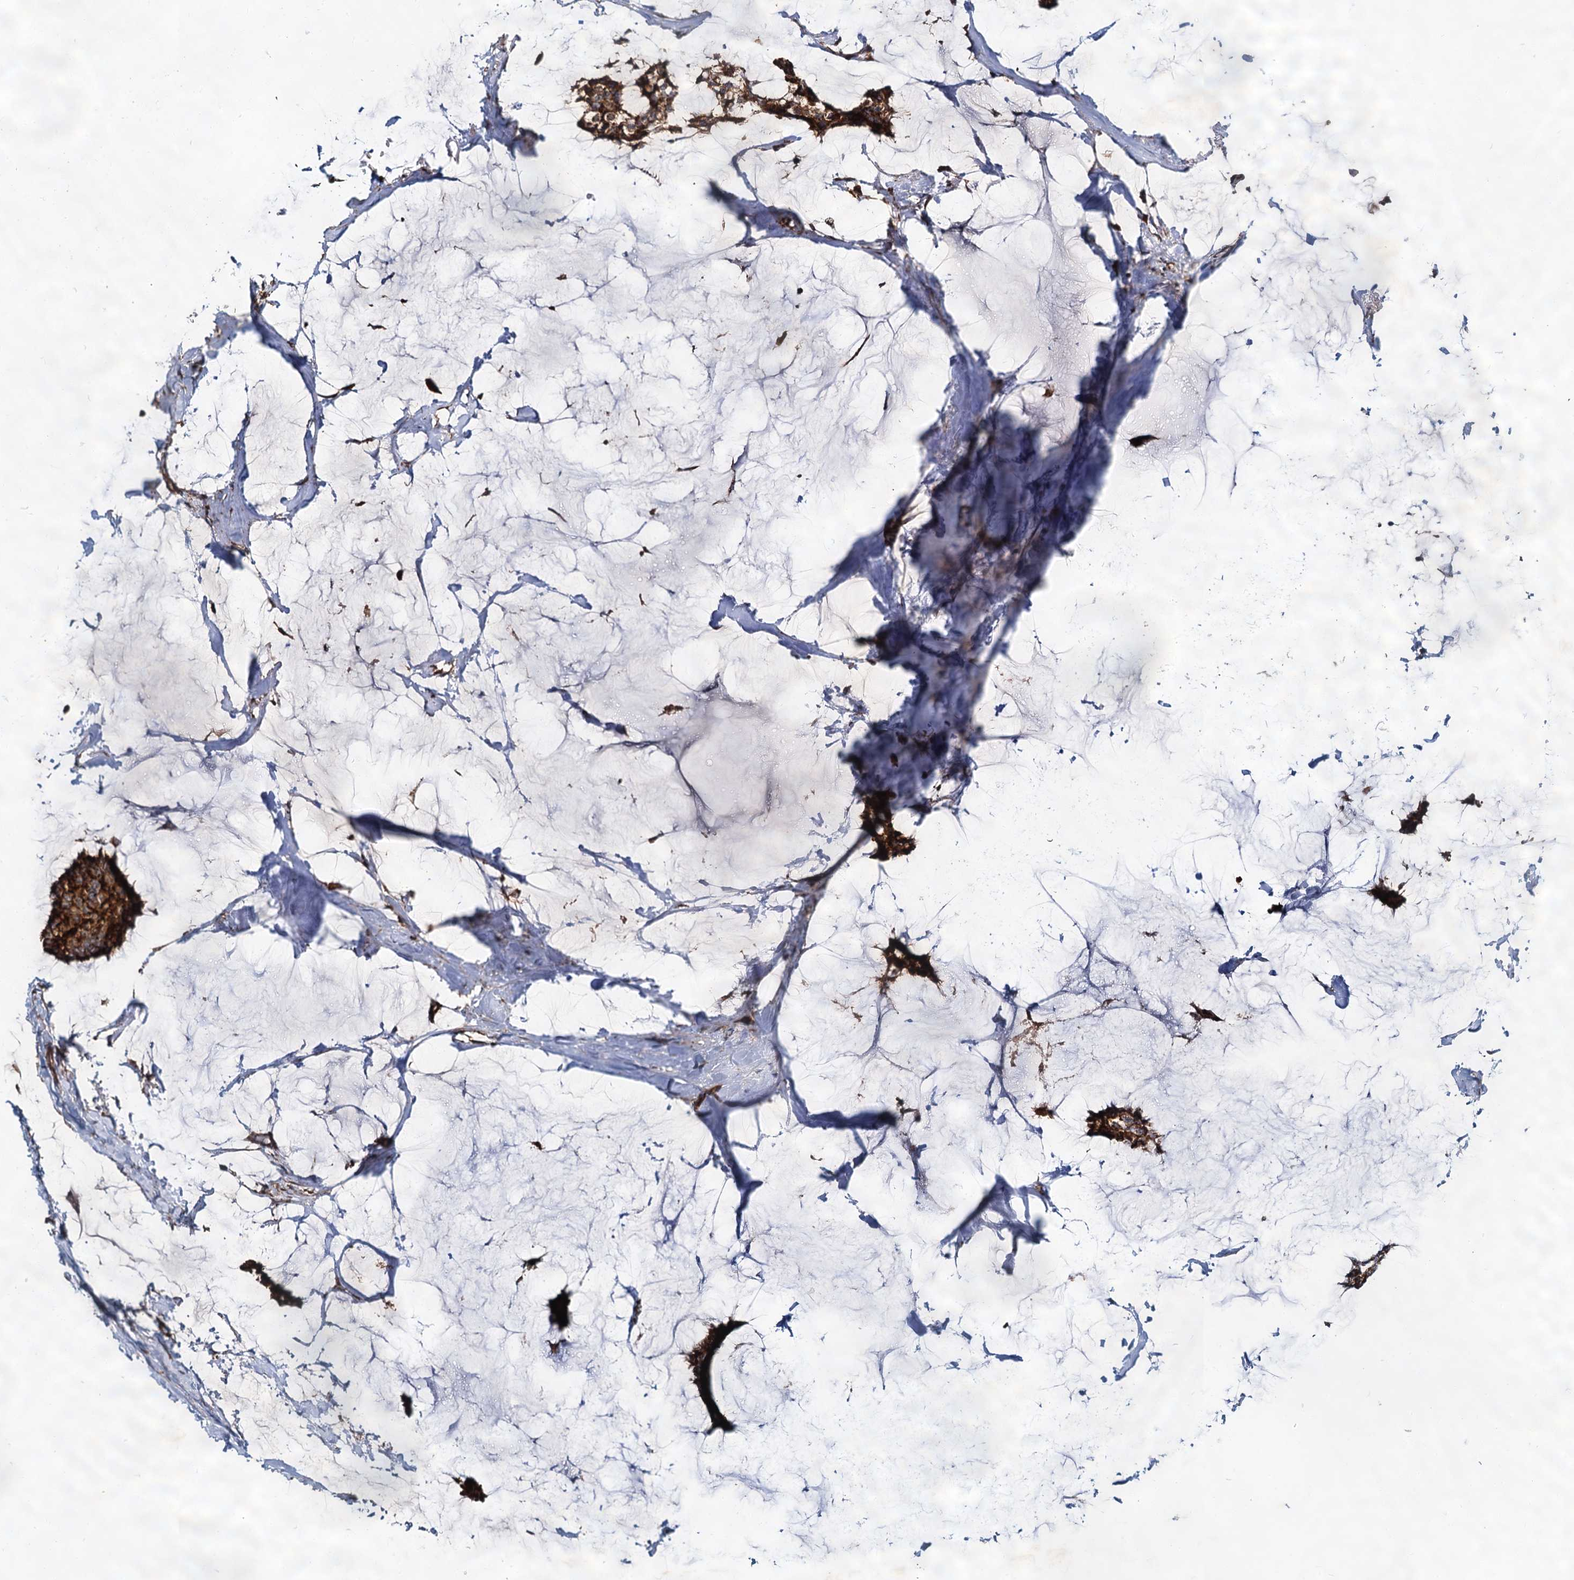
{"staining": {"intensity": "strong", "quantity": ">75%", "location": "cytoplasmic/membranous"}, "tissue": "breast cancer", "cell_type": "Tumor cells", "image_type": "cancer", "snomed": [{"axis": "morphology", "description": "Duct carcinoma"}, {"axis": "topography", "description": "Breast"}], "caption": "IHC (DAB (3,3'-diaminobenzidine)) staining of human intraductal carcinoma (breast) exhibits strong cytoplasmic/membranous protein staining in about >75% of tumor cells. Using DAB (3,3'-diaminobenzidine) (brown) and hematoxylin (blue) stains, captured at high magnification using brightfield microscopy.", "gene": "WDR73", "patient": {"sex": "female", "age": 93}}